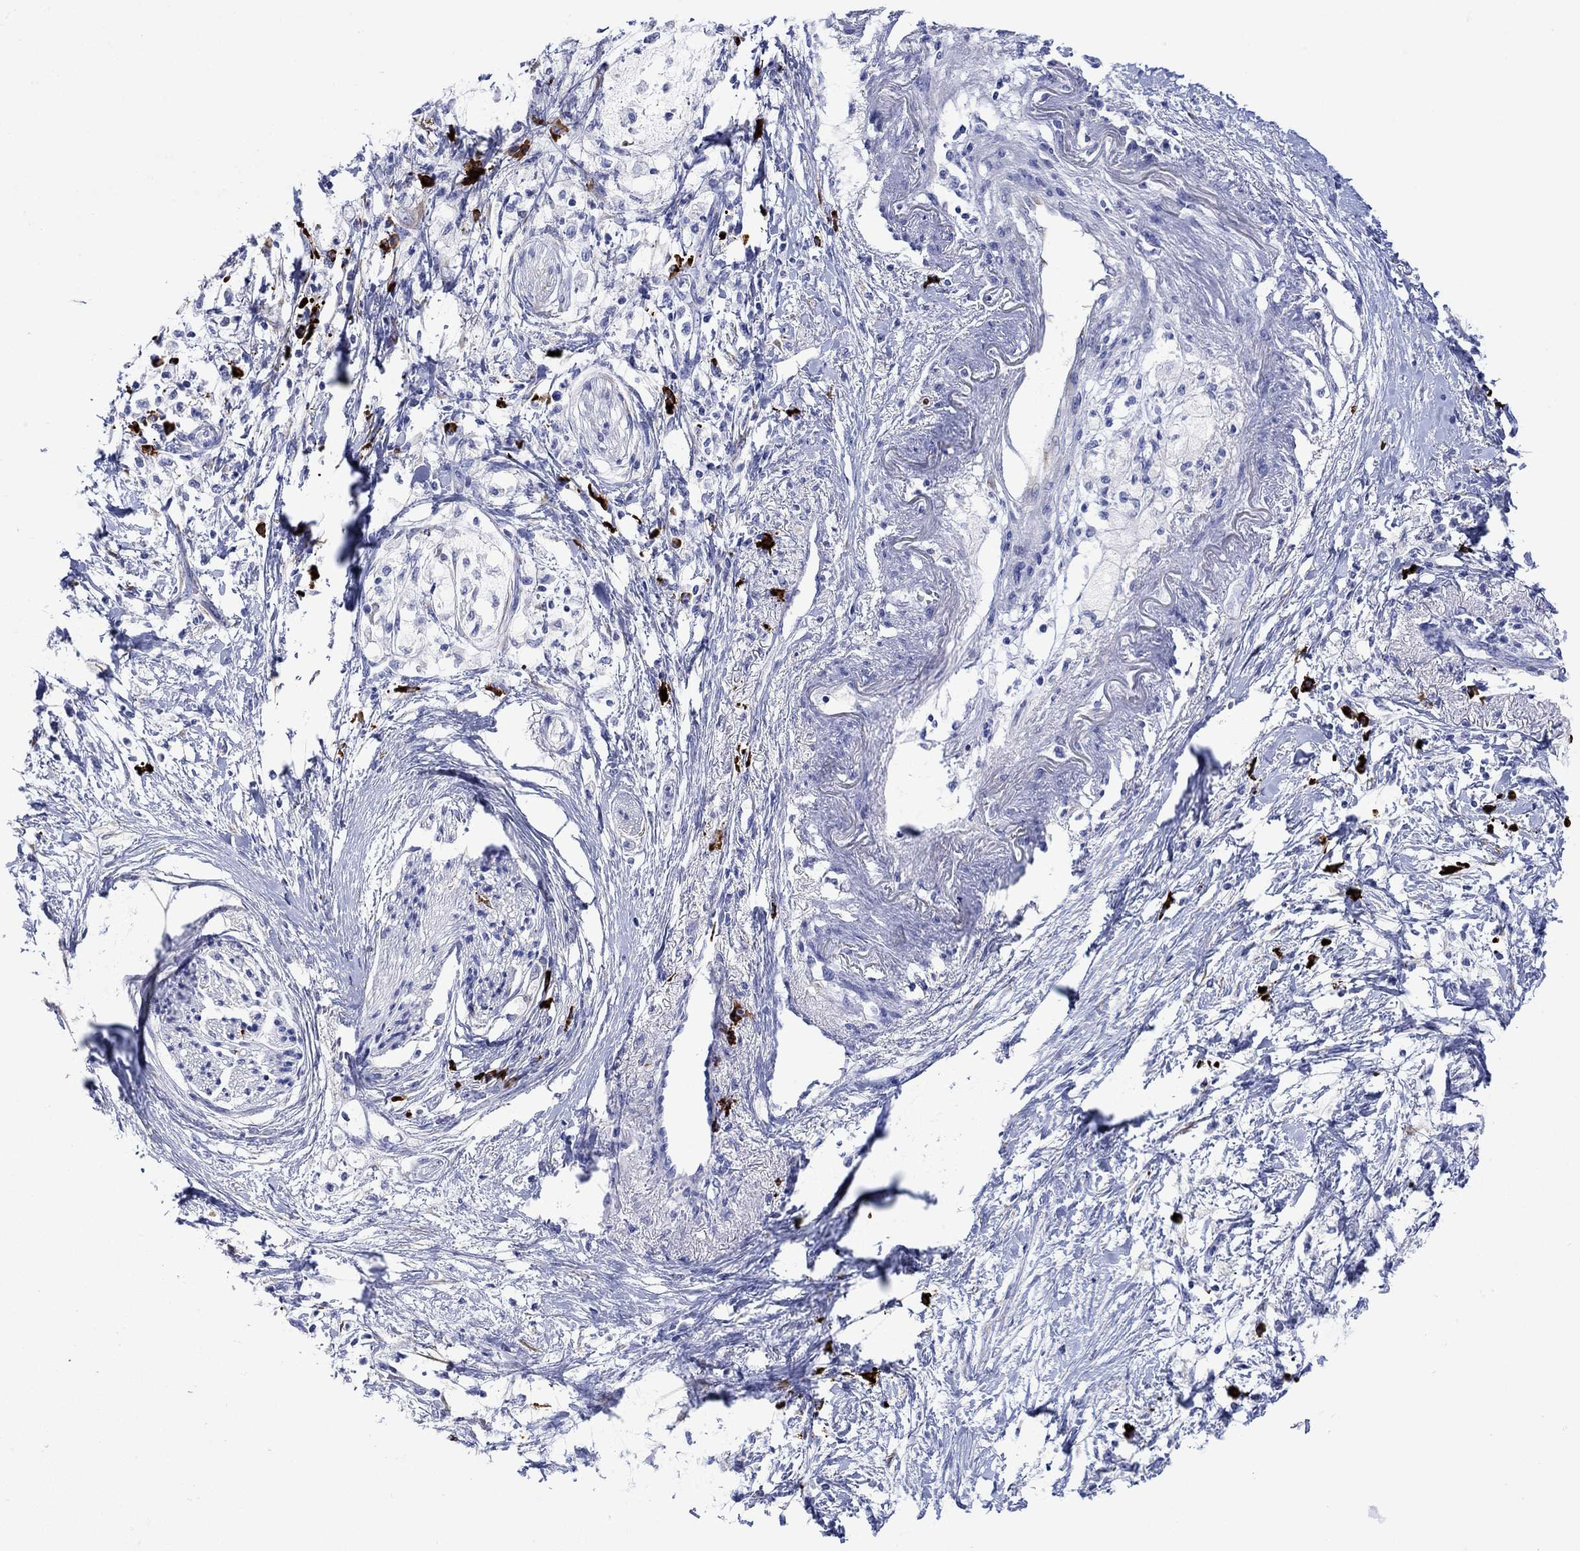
{"staining": {"intensity": "negative", "quantity": "none", "location": "none"}, "tissue": "pancreatic cancer", "cell_type": "Tumor cells", "image_type": "cancer", "snomed": [{"axis": "morphology", "description": "Normal tissue, NOS"}, {"axis": "morphology", "description": "Adenocarcinoma, NOS"}, {"axis": "topography", "description": "Pancreas"}, {"axis": "topography", "description": "Duodenum"}], "caption": "High power microscopy photomicrograph of an IHC image of pancreatic adenocarcinoma, revealing no significant staining in tumor cells.", "gene": "P2RY6", "patient": {"sex": "female", "age": 60}}